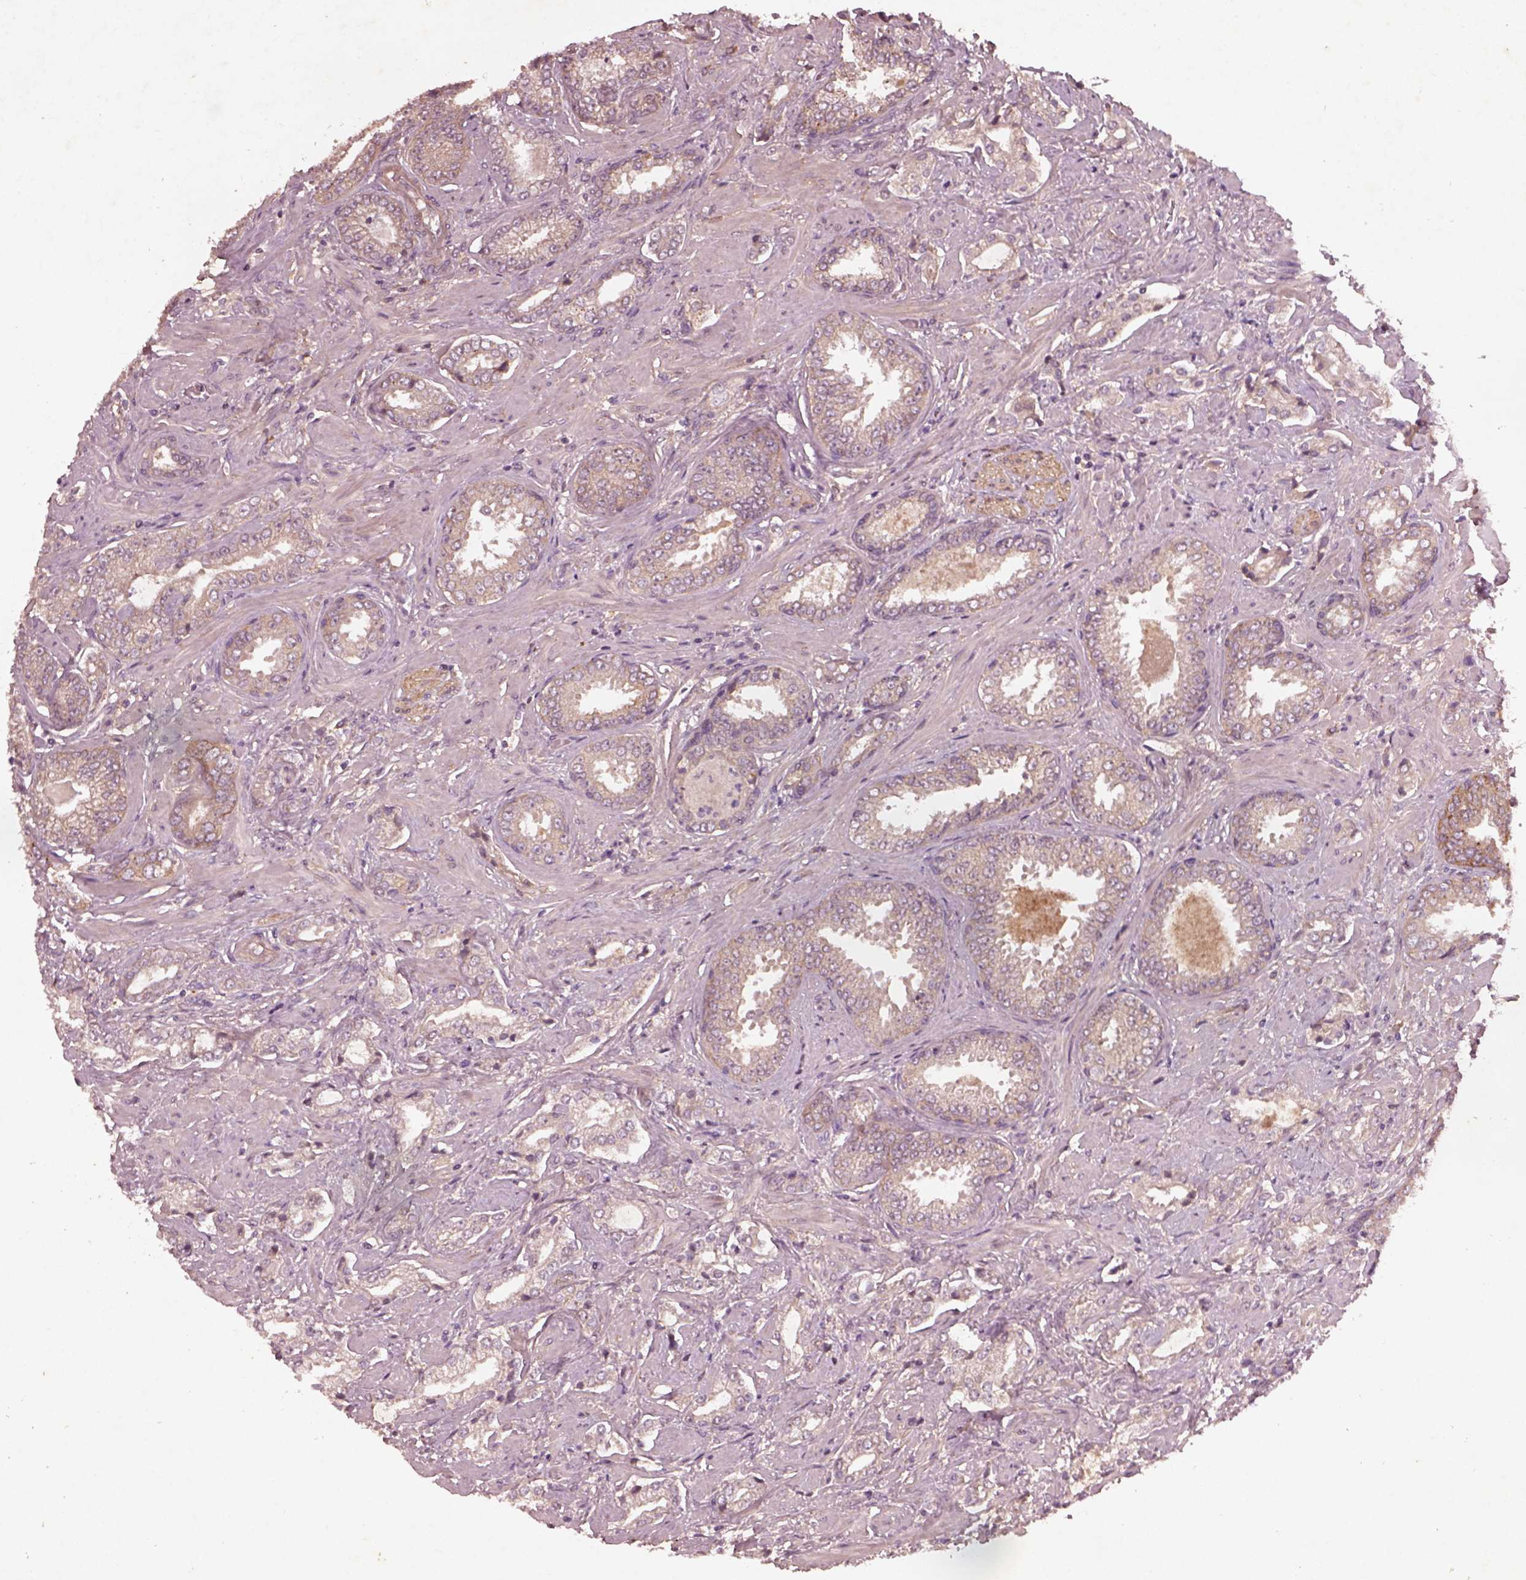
{"staining": {"intensity": "weak", "quantity": "25%-75%", "location": "cytoplasmic/membranous"}, "tissue": "prostate cancer", "cell_type": "Tumor cells", "image_type": "cancer", "snomed": [{"axis": "morphology", "description": "Adenocarcinoma, Low grade"}, {"axis": "topography", "description": "Prostate"}], "caption": "About 25%-75% of tumor cells in prostate cancer (adenocarcinoma (low-grade)) demonstrate weak cytoplasmic/membranous protein expression as visualized by brown immunohistochemical staining.", "gene": "FAM234A", "patient": {"sex": "male", "age": 61}}